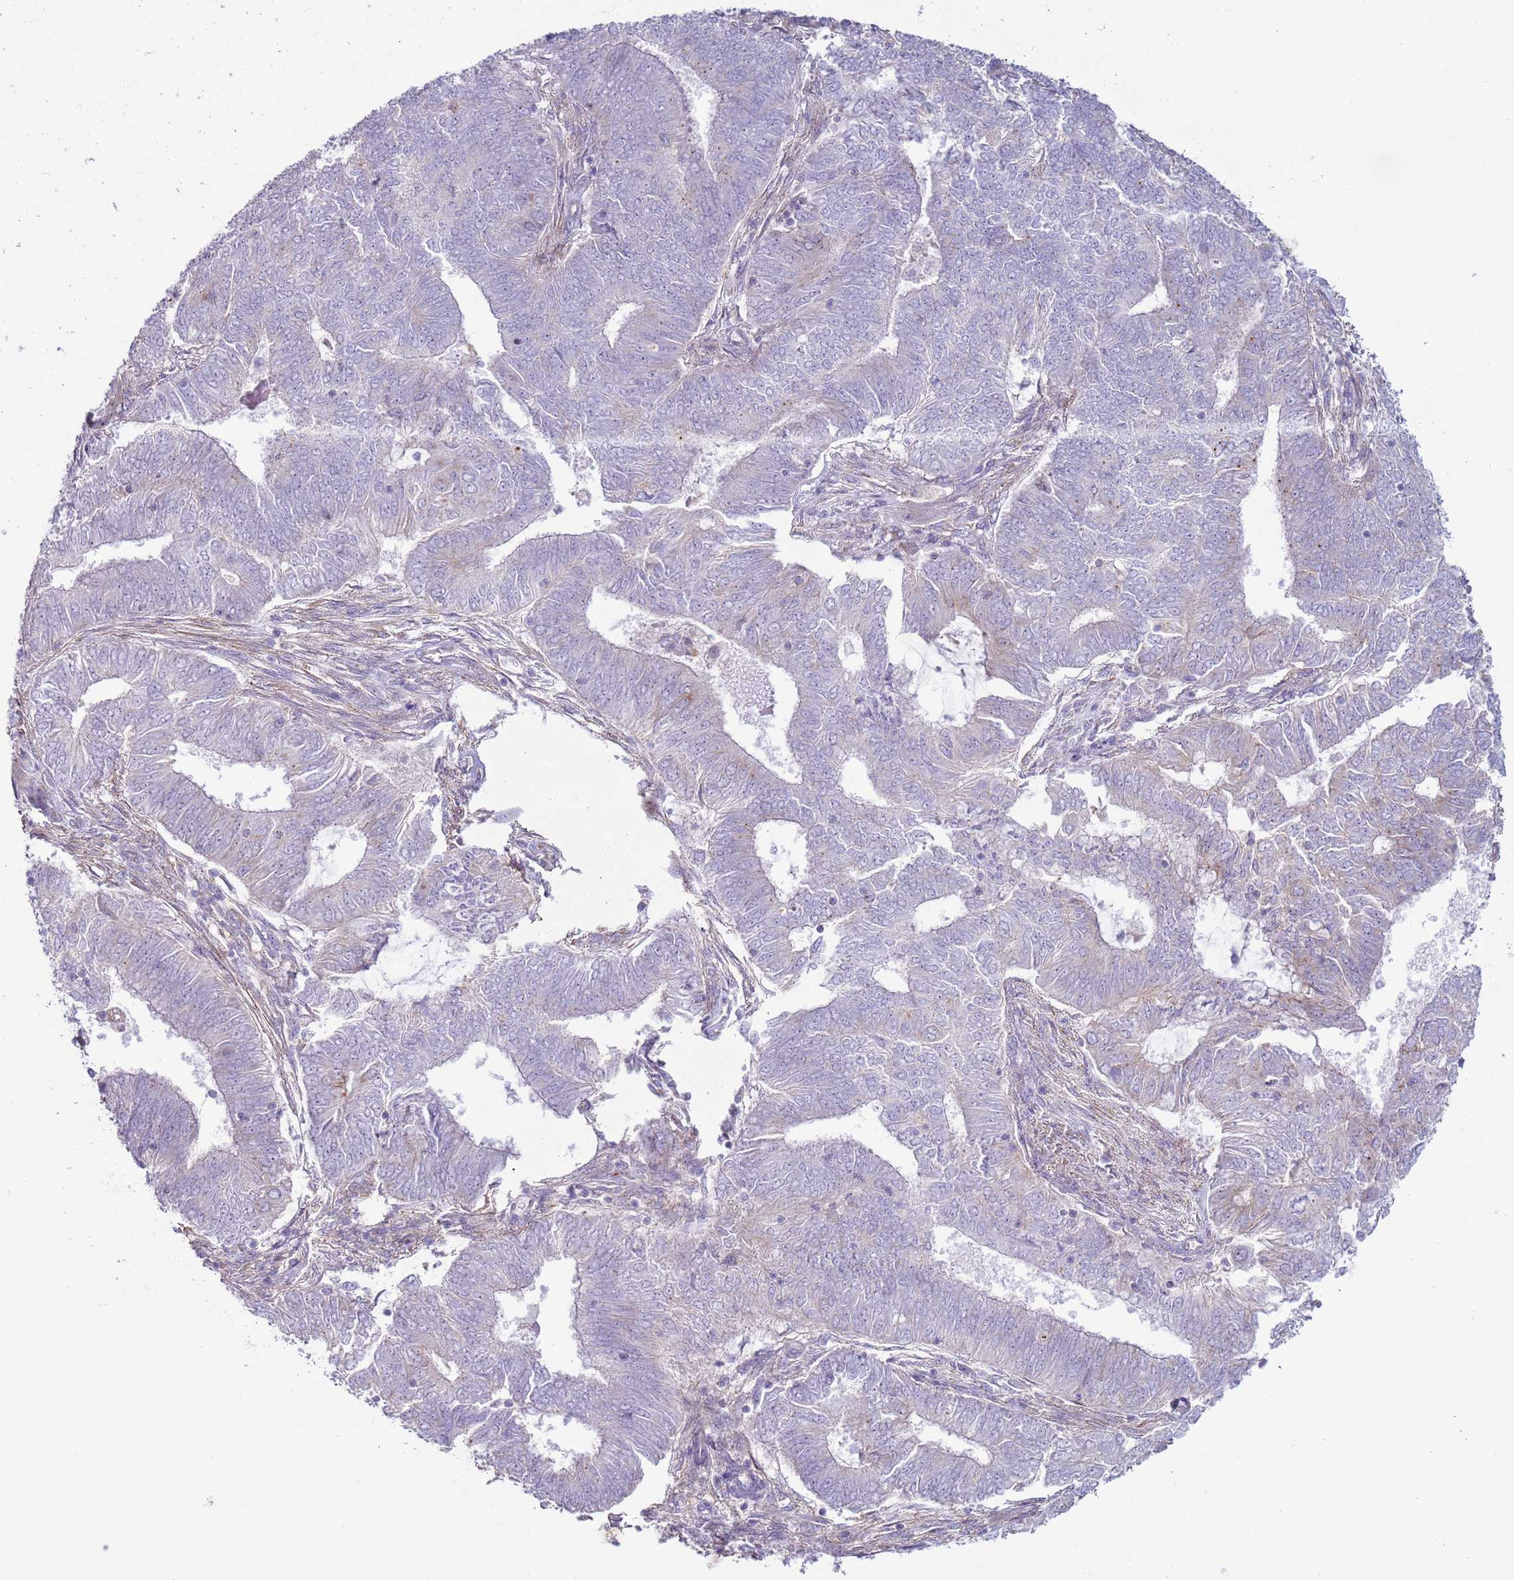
{"staining": {"intensity": "negative", "quantity": "none", "location": "none"}, "tissue": "endometrial cancer", "cell_type": "Tumor cells", "image_type": "cancer", "snomed": [{"axis": "morphology", "description": "Adenocarcinoma, NOS"}, {"axis": "topography", "description": "Endometrium"}], "caption": "Immunohistochemistry image of human endometrial cancer (adenocarcinoma) stained for a protein (brown), which demonstrates no expression in tumor cells. (DAB (3,3'-diaminobenzidine) immunohistochemistry, high magnification).", "gene": "HEATR1", "patient": {"sex": "female", "age": 62}}